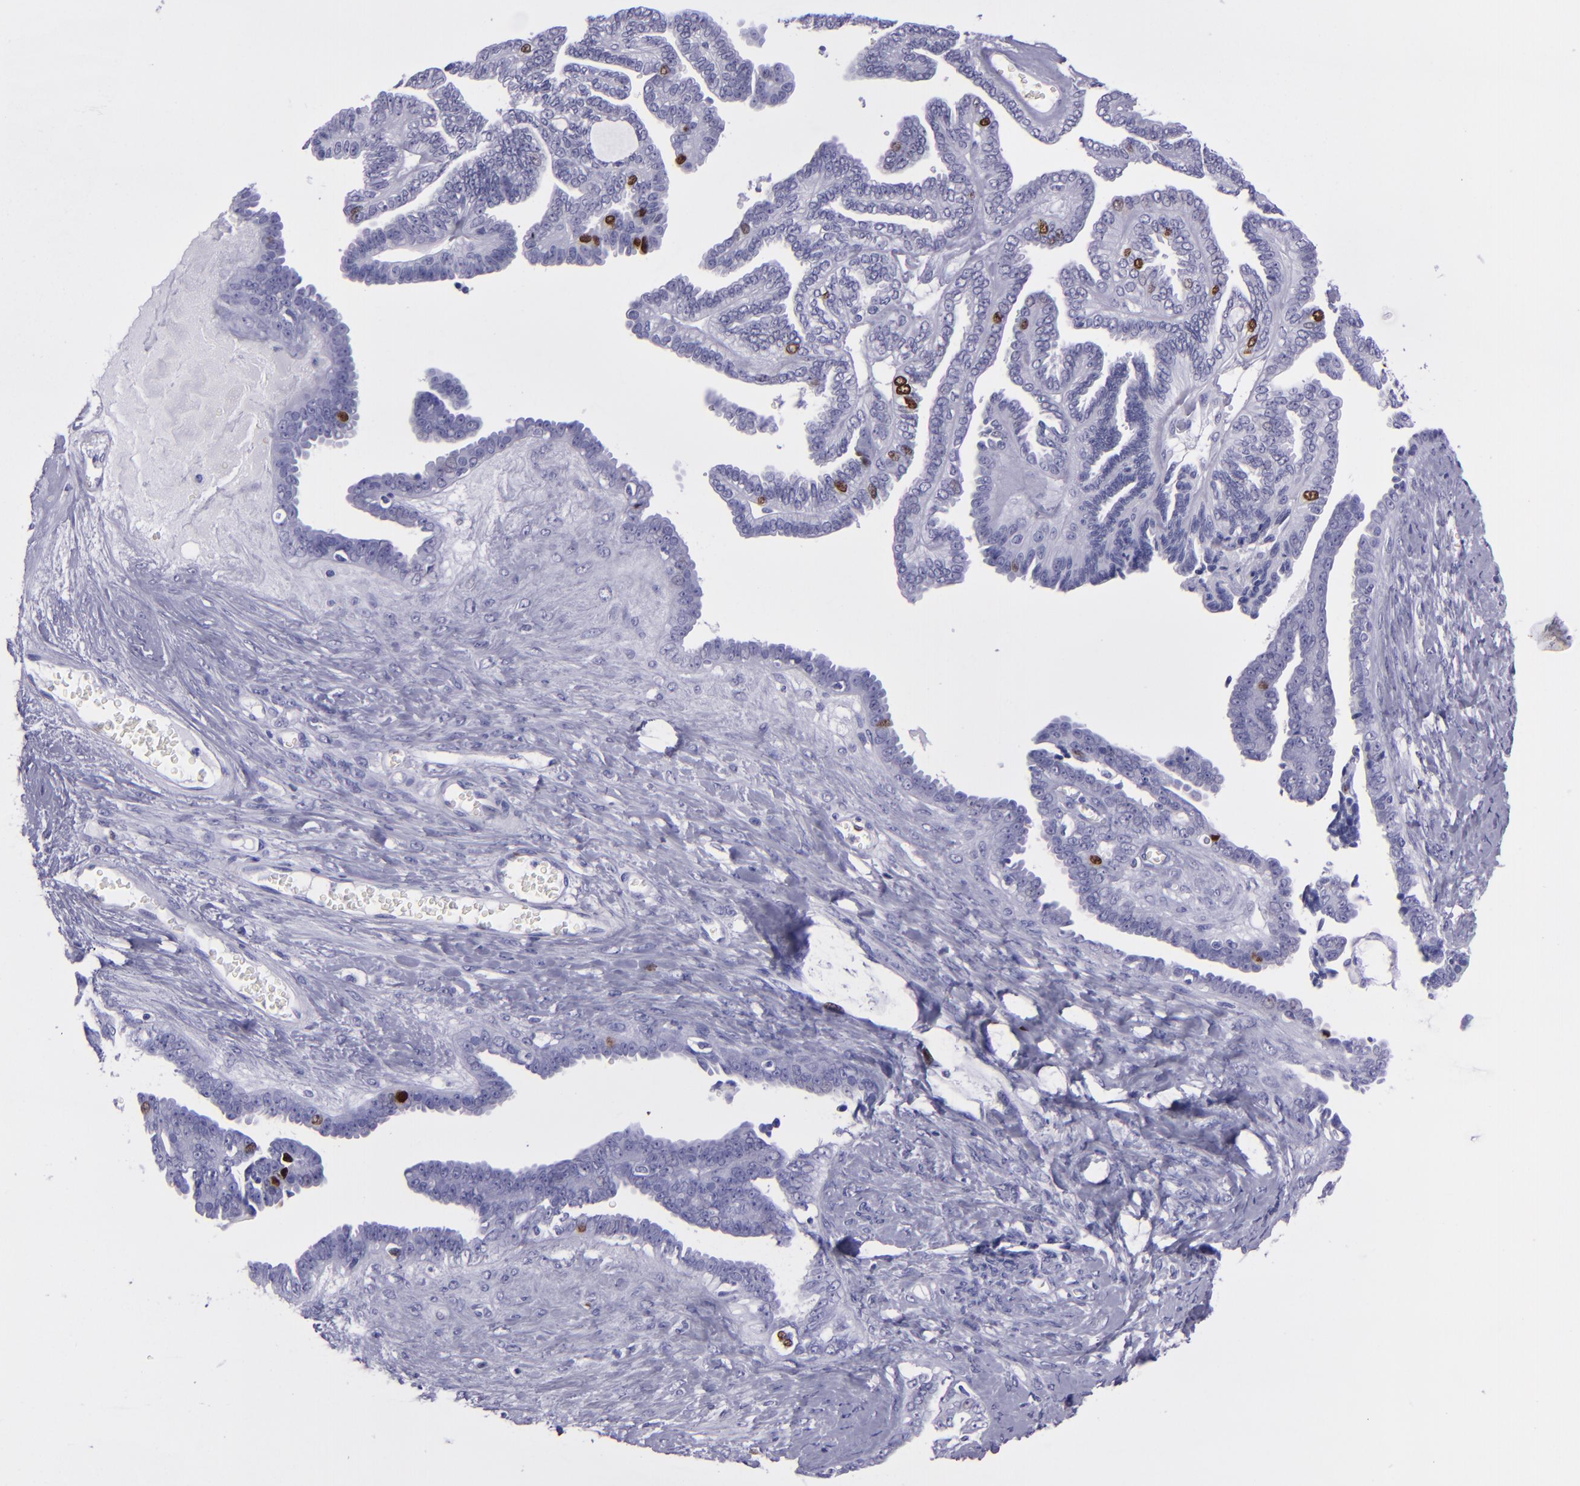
{"staining": {"intensity": "strong", "quantity": "<25%", "location": "nuclear"}, "tissue": "ovarian cancer", "cell_type": "Tumor cells", "image_type": "cancer", "snomed": [{"axis": "morphology", "description": "Cystadenocarcinoma, serous, NOS"}, {"axis": "topography", "description": "Ovary"}], "caption": "Protein staining of serous cystadenocarcinoma (ovarian) tissue displays strong nuclear staining in about <25% of tumor cells.", "gene": "TOP2A", "patient": {"sex": "female", "age": 71}}